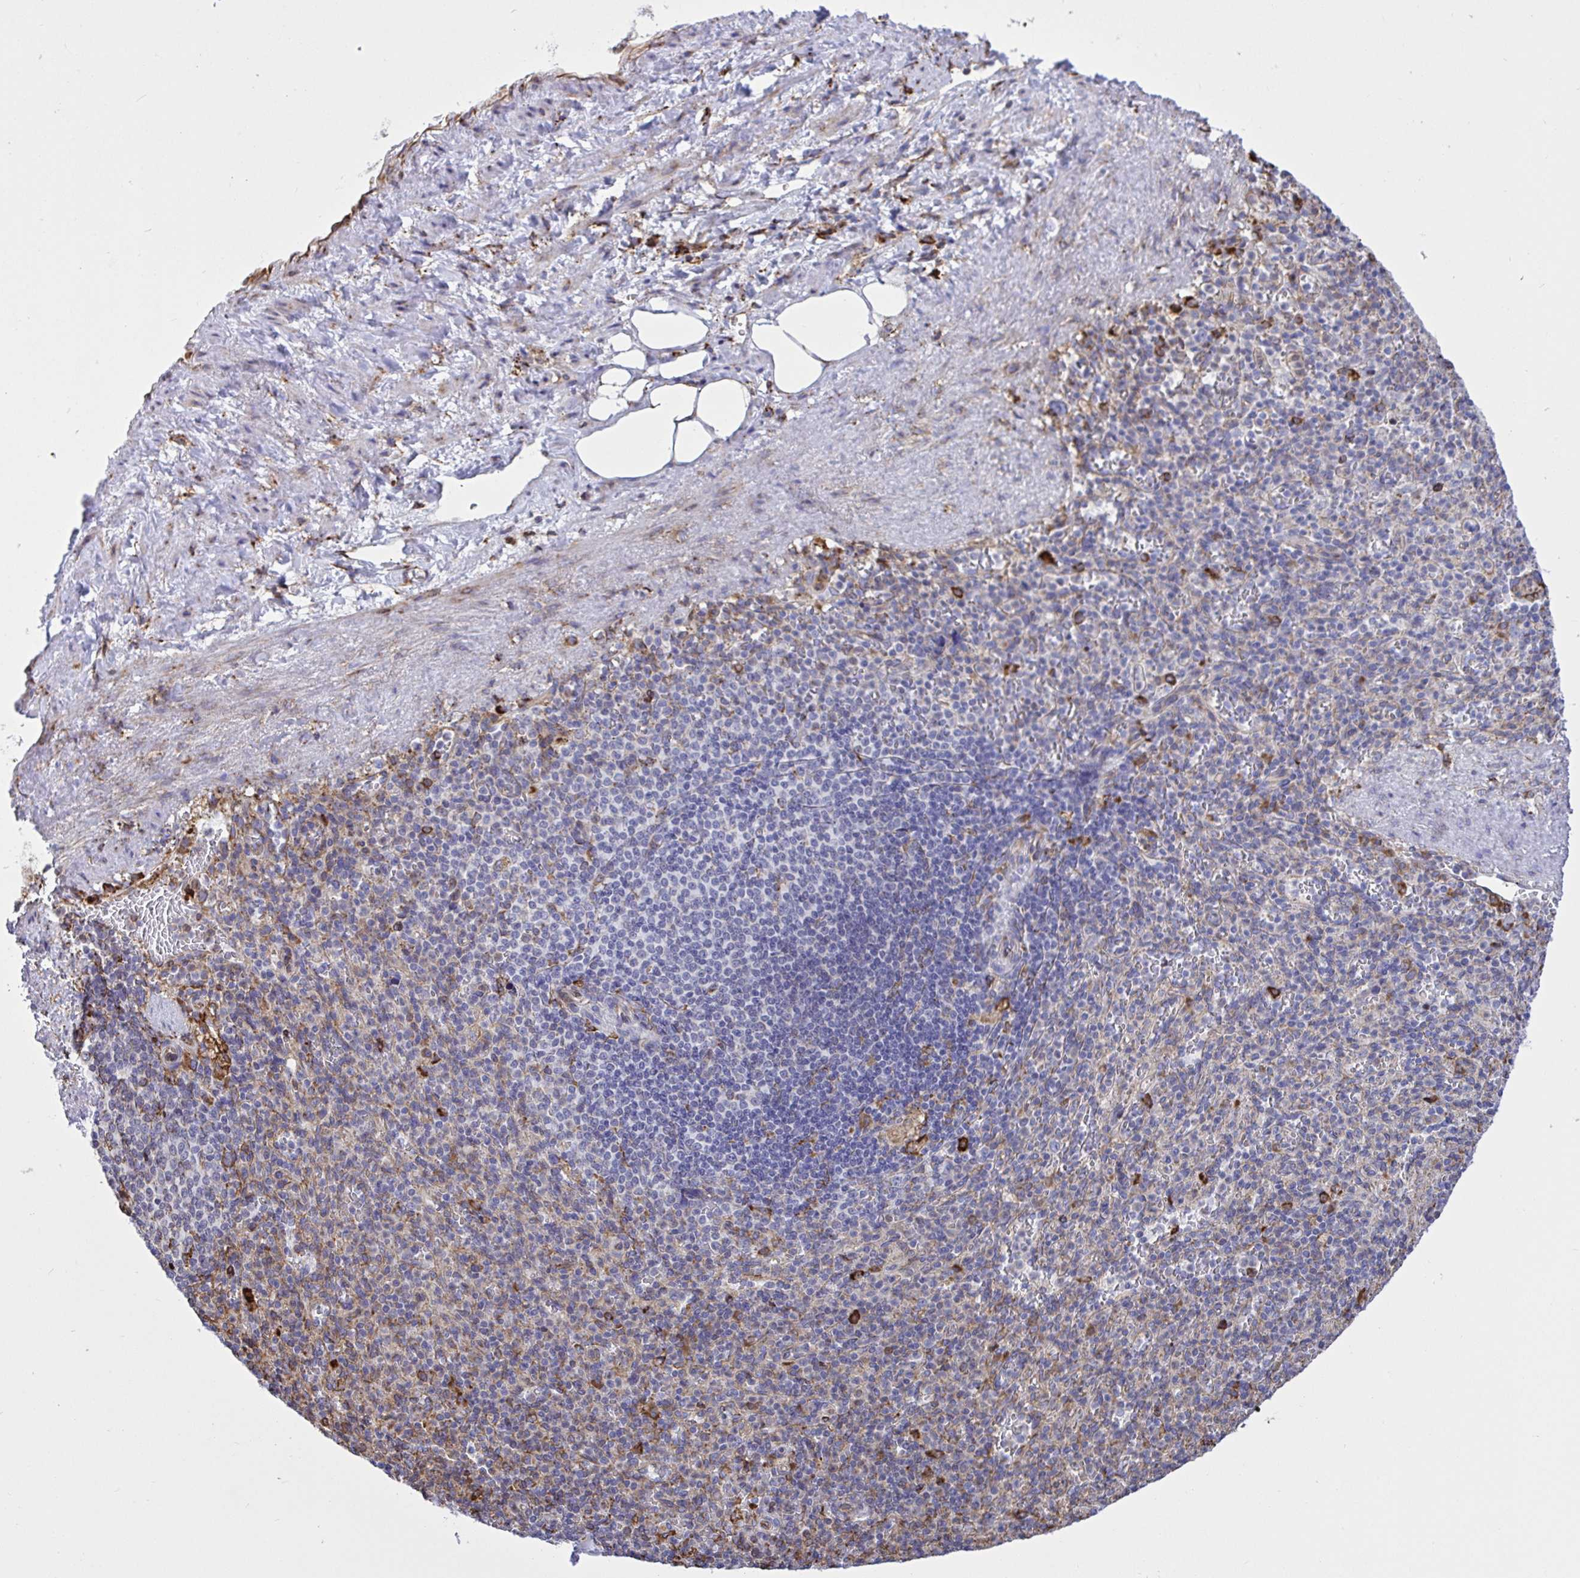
{"staining": {"intensity": "strong", "quantity": "<25%", "location": "cytoplasmic/membranous"}, "tissue": "spleen", "cell_type": "Cells in red pulp", "image_type": "normal", "snomed": [{"axis": "morphology", "description": "Normal tissue, NOS"}, {"axis": "topography", "description": "Spleen"}], "caption": "Approximately <25% of cells in red pulp in normal human spleen show strong cytoplasmic/membranous protein positivity as visualized by brown immunohistochemical staining.", "gene": "CLGN", "patient": {"sex": "female", "age": 74}}